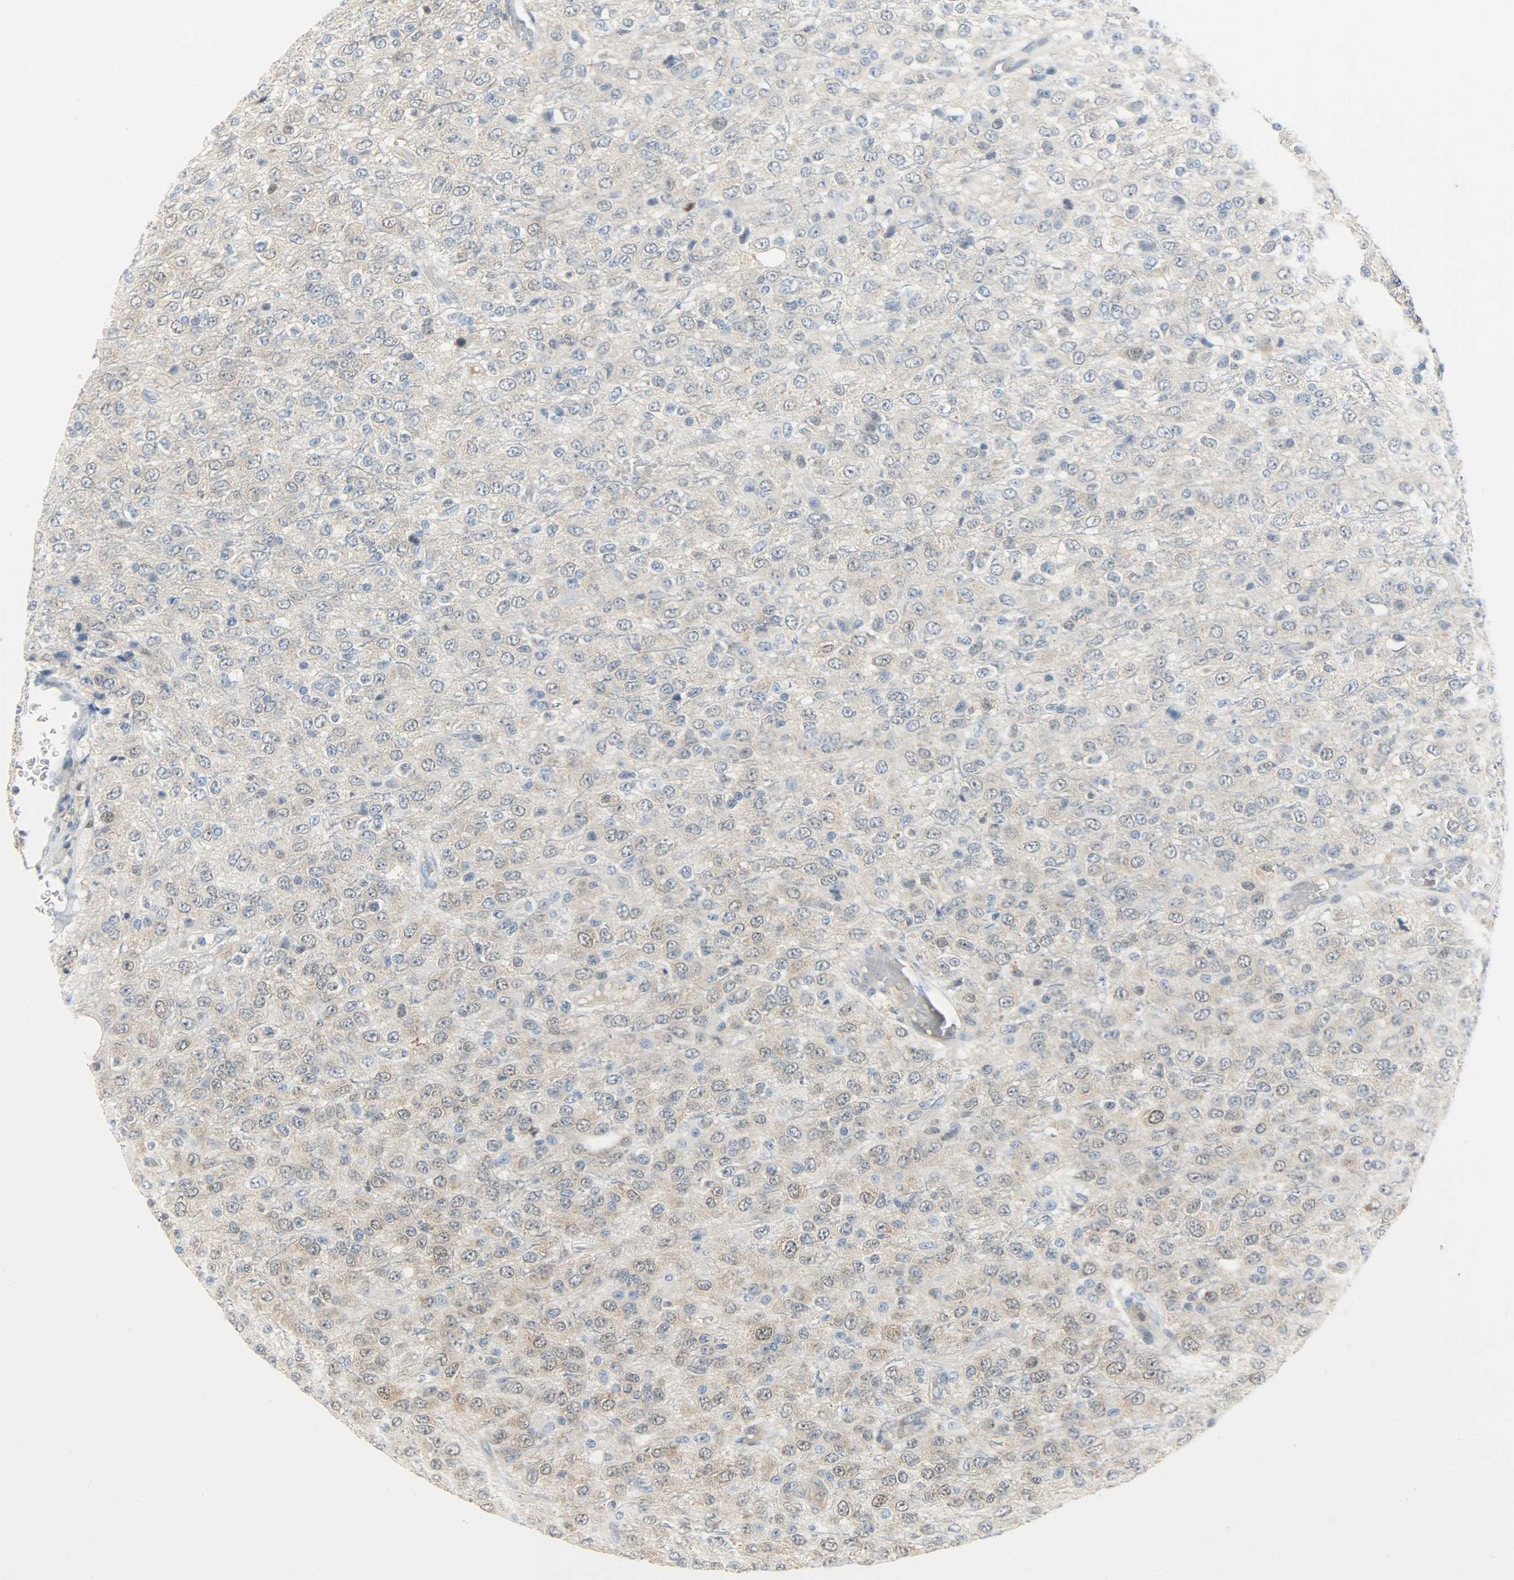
{"staining": {"intensity": "weak", "quantity": "25%-75%", "location": "cytoplasmic/membranous,nuclear"}, "tissue": "glioma", "cell_type": "Tumor cells", "image_type": "cancer", "snomed": [{"axis": "morphology", "description": "Glioma, malignant, High grade"}, {"axis": "topography", "description": "pancreas cauda"}], "caption": "Protein expression analysis of human malignant glioma (high-grade) reveals weak cytoplasmic/membranous and nuclear staining in approximately 25%-75% of tumor cells. (DAB = brown stain, brightfield microscopy at high magnification).", "gene": "EIF4EBP1", "patient": {"sex": "male", "age": 60}}